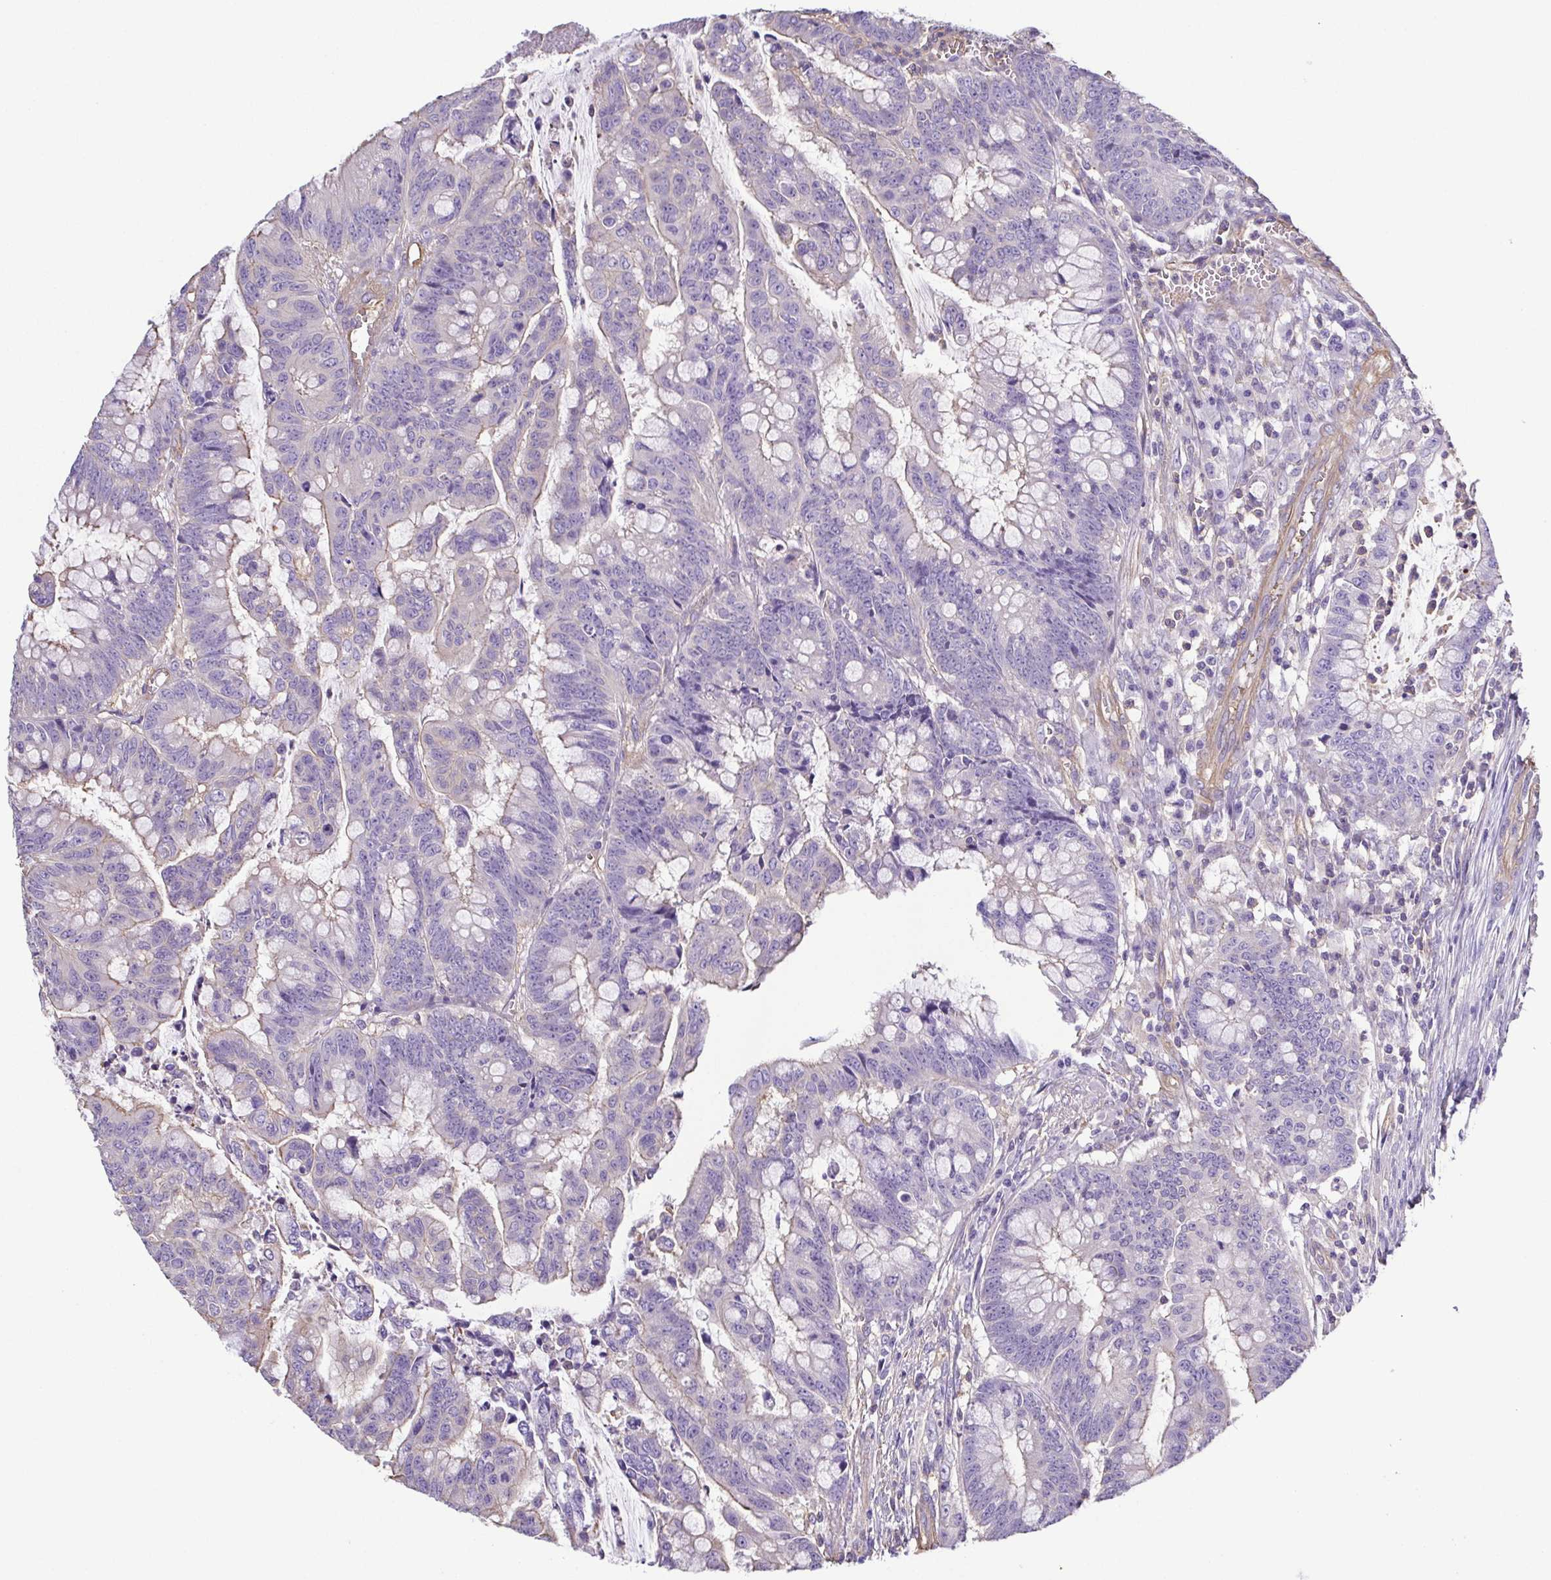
{"staining": {"intensity": "negative", "quantity": "none", "location": "none"}, "tissue": "colorectal cancer", "cell_type": "Tumor cells", "image_type": "cancer", "snomed": [{"axis": "morphology", "description": "Adenocarcinoma, NOS"}, {"axis": "topography", "description": "Colon"}], "caption": "High power microscopy photomicrograph of an immunohistochemistry image of colorectal cancer (adenocarcinoma), revealing no significant positivity in tumor cells.", "gene": "MYL6", "patient": {"sex": "male", "age": 62}}